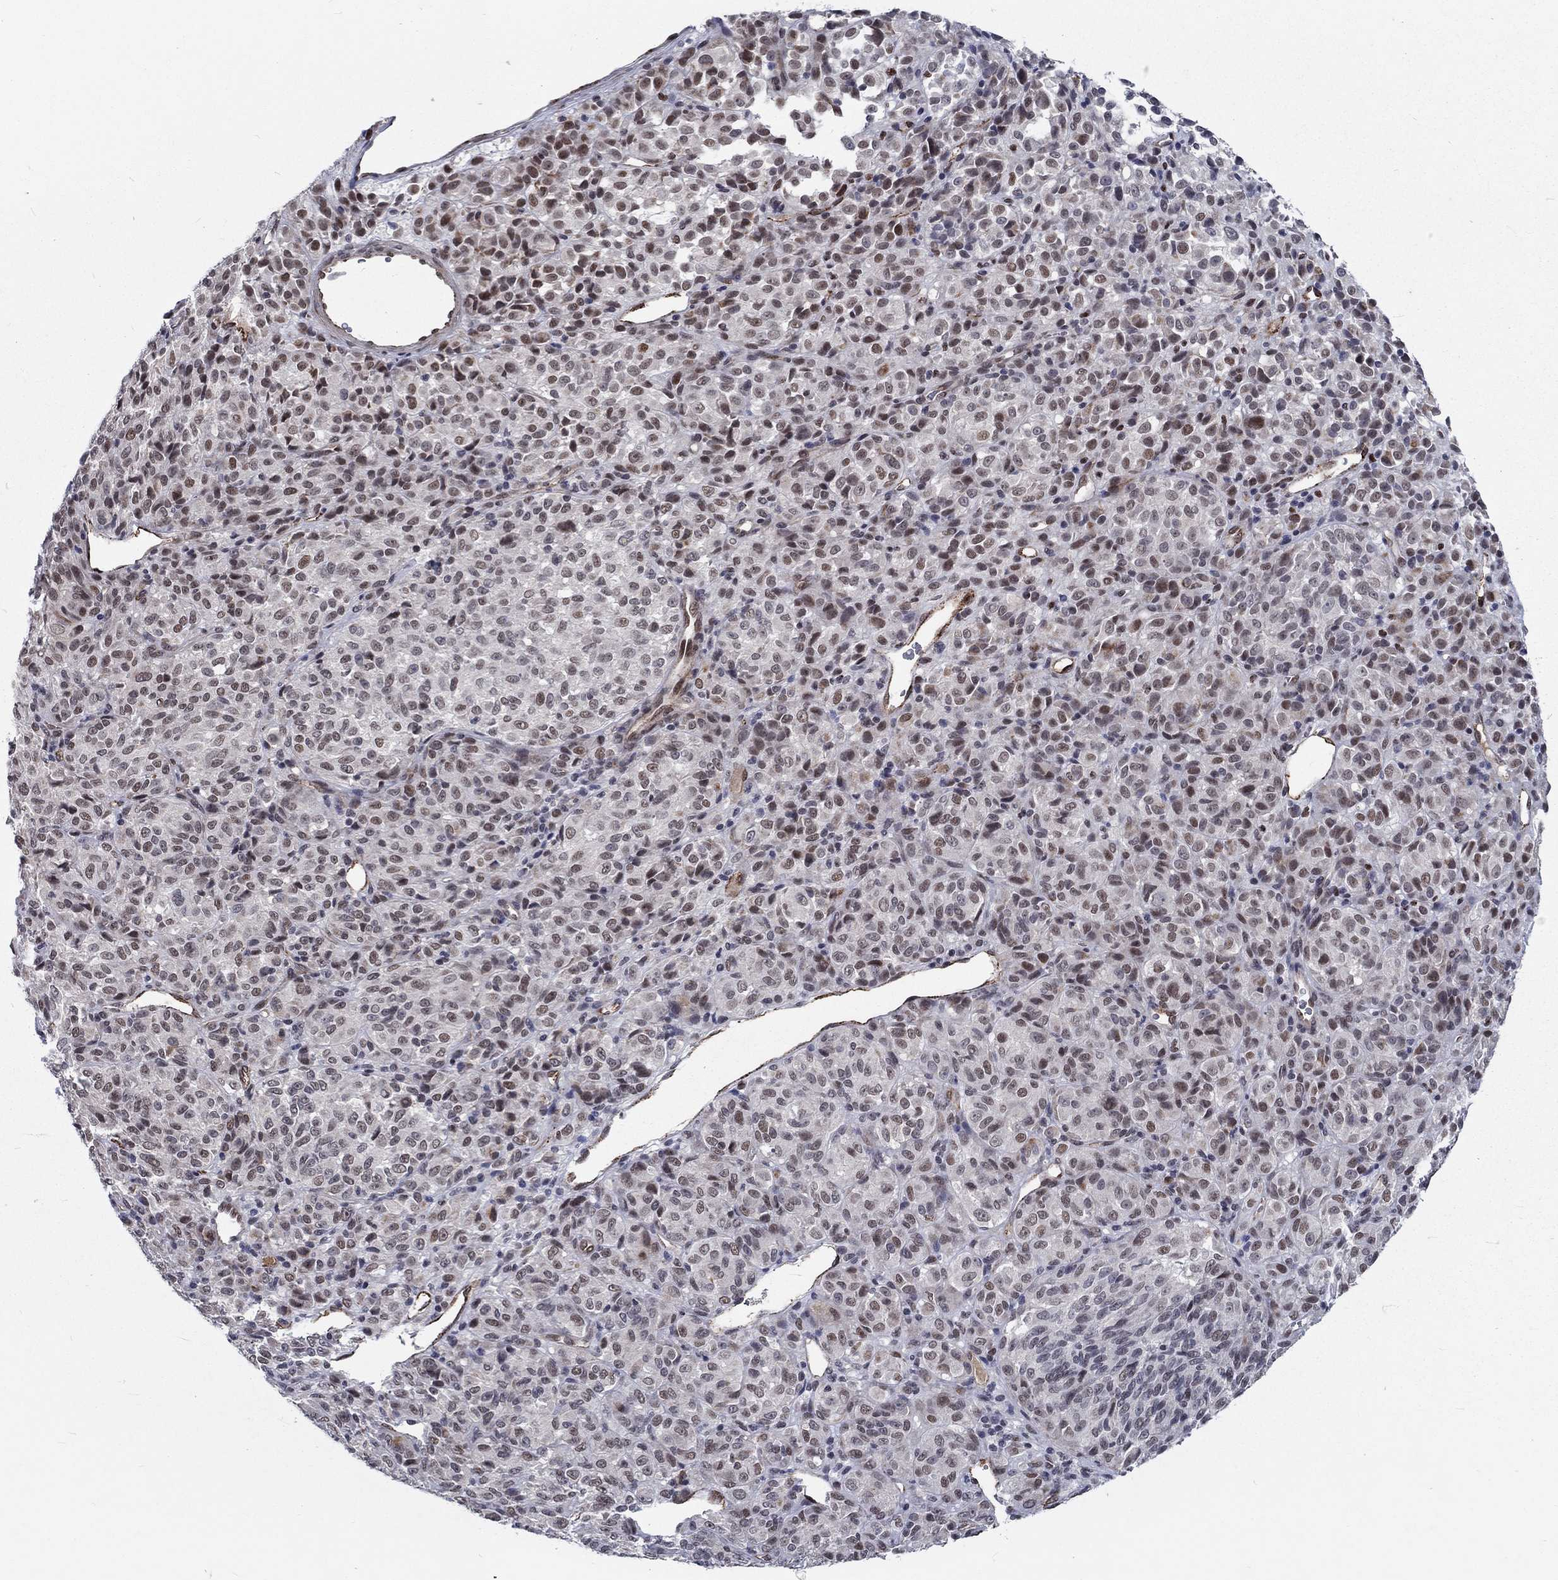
{"staining": {"intensity": "moderate", "quantity": "25%-75%", "location": "nuclear"}, "tissue": "melanoma", "cell_type": "Tumor cells", "image_type": "cancer", "snomed": [{"axis": "morphology", "description": "Malignant melanoma, Metastatic site"}, {"axis": "topography", "description": "Brain"}], "caption": "Protein expression by IHC exhibits moderate nuclear staining in about 25%-75% of tumor cells in melanoma. (brown staining indicates protein expression, while blue staining denotes nuclei).", "gene": "ZBED1", "patient": {"sex": "female", "age": 56}}